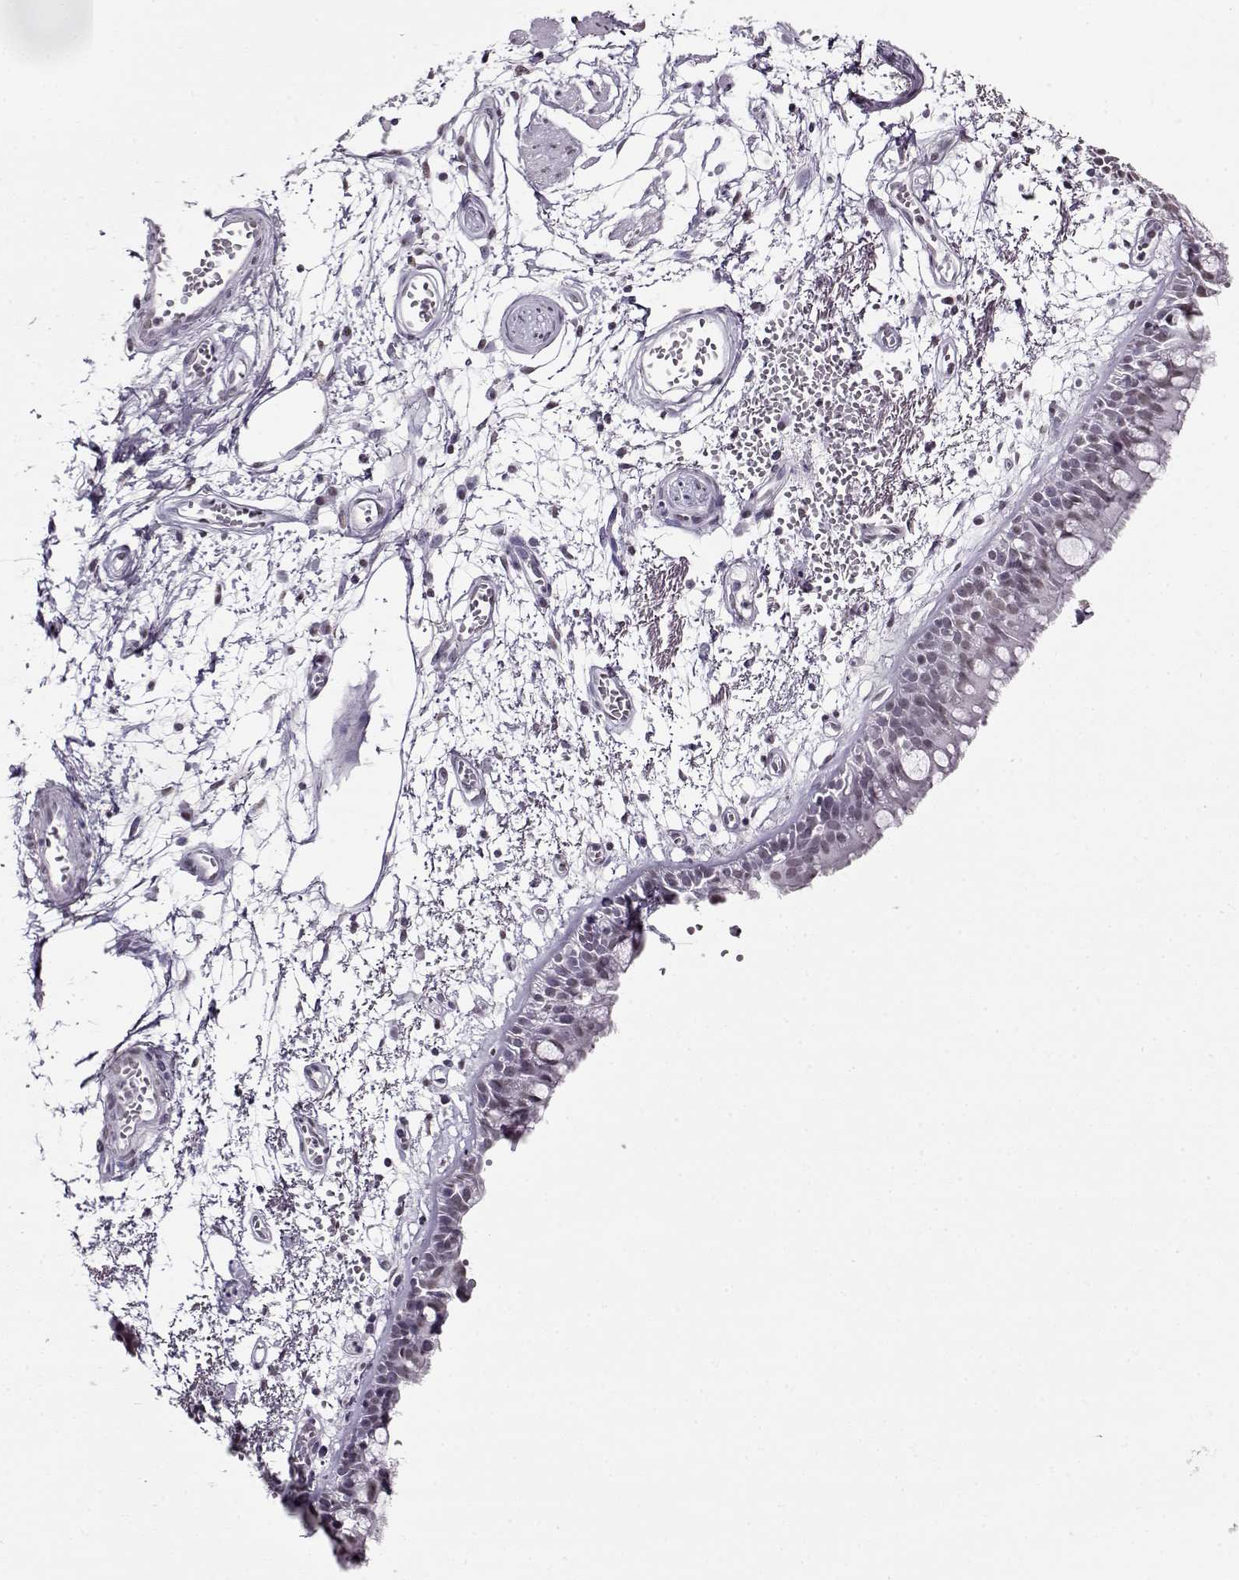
{"staining": {"intensity": "negative", "quantity": "none", "location": "none"}, "tissue": "bronchus", "cell_type": "Respiratory epithelial cells", "image_type": "normal", "snomed": [{"axis": "morphology", "description": "Normal tissue, NOS"}, {"axis": "morphology", "description": "Squamous cell carcinoma, NOS"}, {"axis": "topography", "description": "Cartilage tissue"}, {"axis": "topography", "description": "Bronchus"}, {"axis": "topography", "description": "Lung"}], "caption": "IHC micrograph of unremarkable bronchus: bronchus stained with DAB demonstrates no significant protein staining in respiratory epithelial cells. (DAB immunohistochemistry with hematoxylin counter stain).", "gene": "PRMT8", "patient": {"sex": "male", "age": 66}}